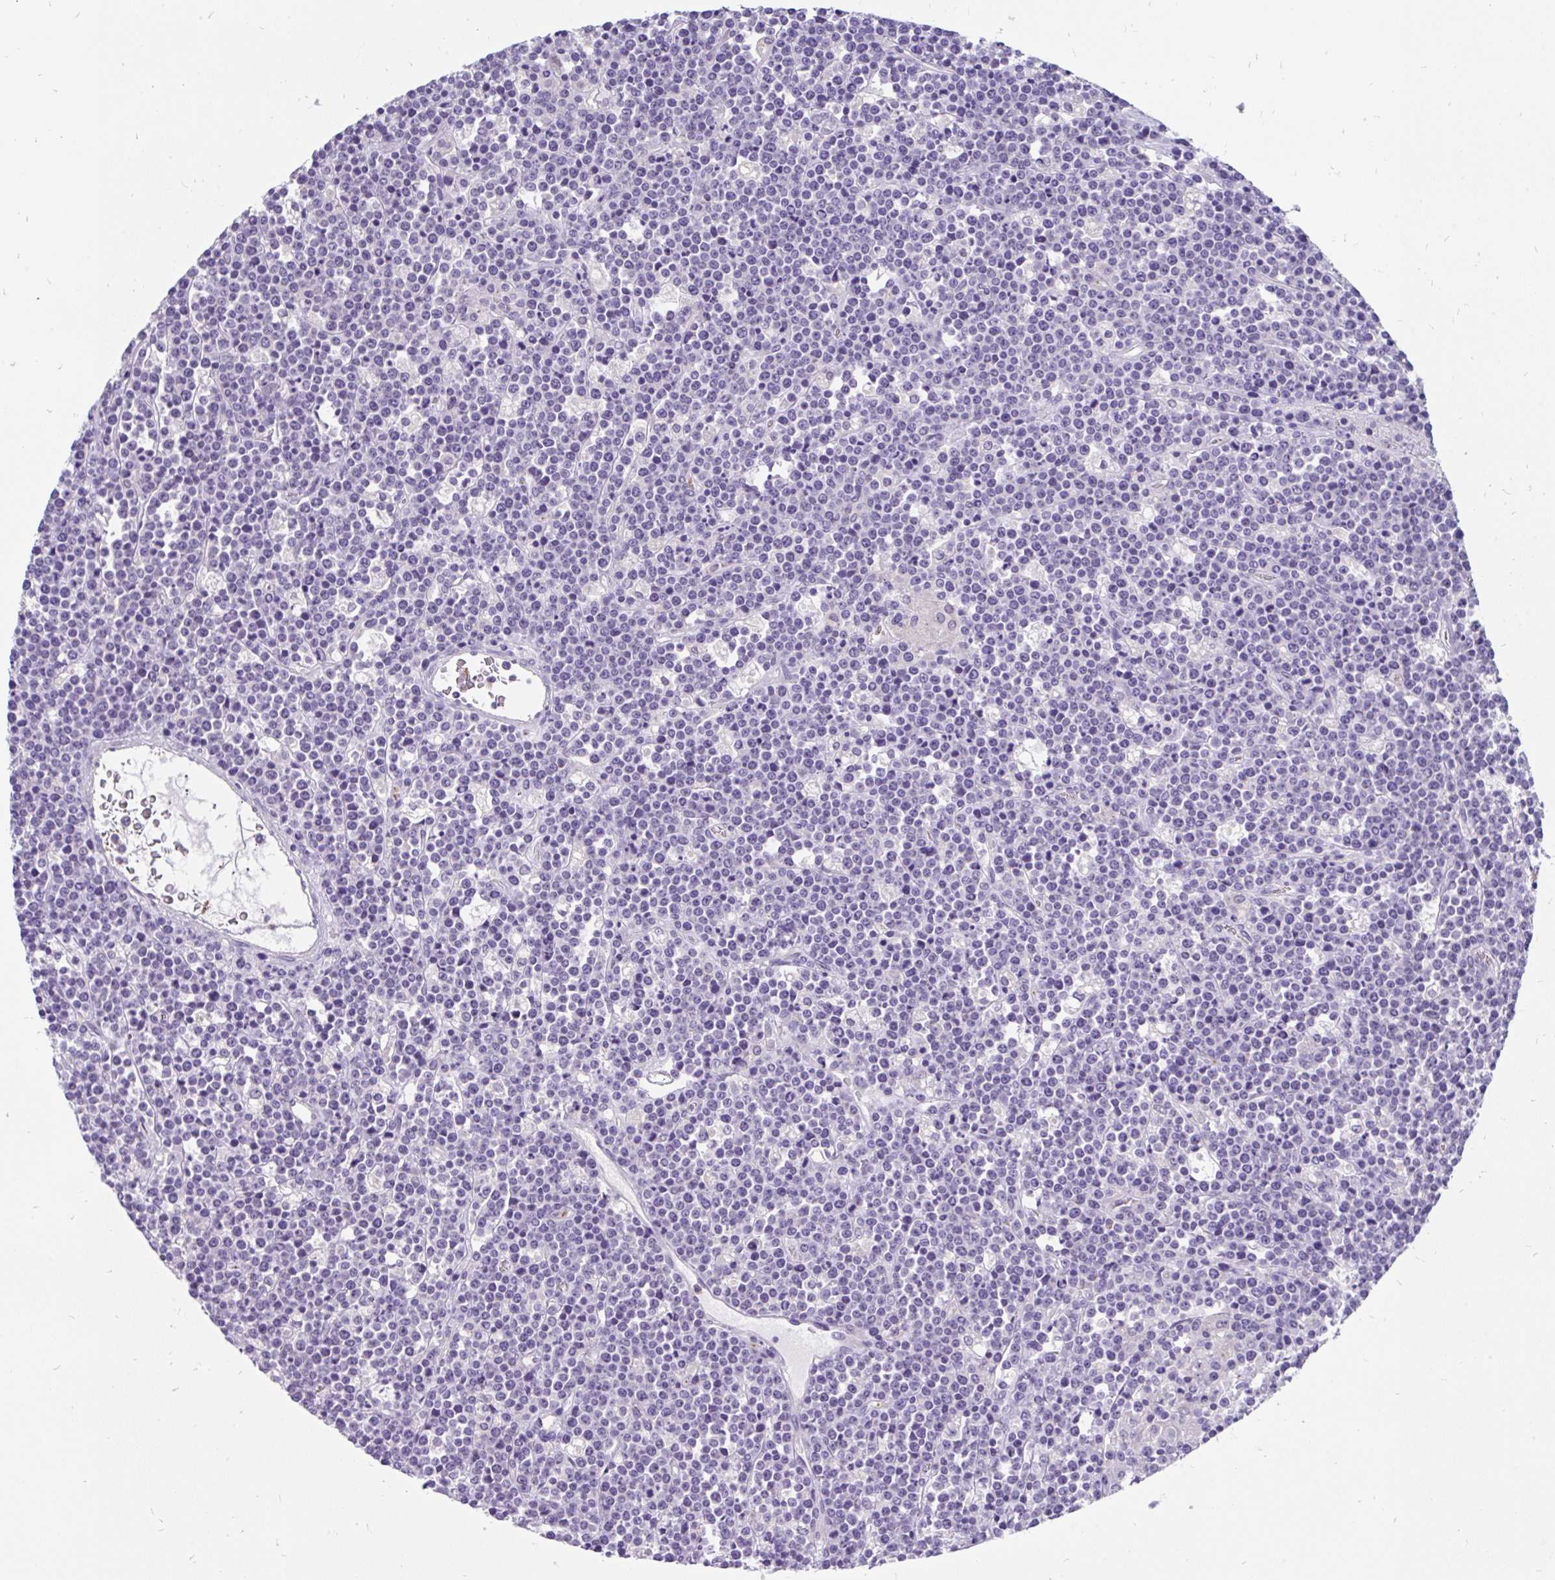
{"staining": {"intensity": "negative", "quantity": "none", "location": "none"}, "tissue": "lymphoma", "cell_type": "Tumor cells", "image_type": "cancer", "snomed": [{"axis": "morphology", "description": "Malignant lymphoma, non-Hodgkin's type, High grade"}, {"axis": "topography", "description": "Ovary"}], "caption": "This is an immunohistochemistry histopathology image of human high-grade malignant lymphoma, non-Hodgkin's type. There is no staining in tumor cells.", "gene": "INTS5", "patient": {"sex": "female", "age": 56}}